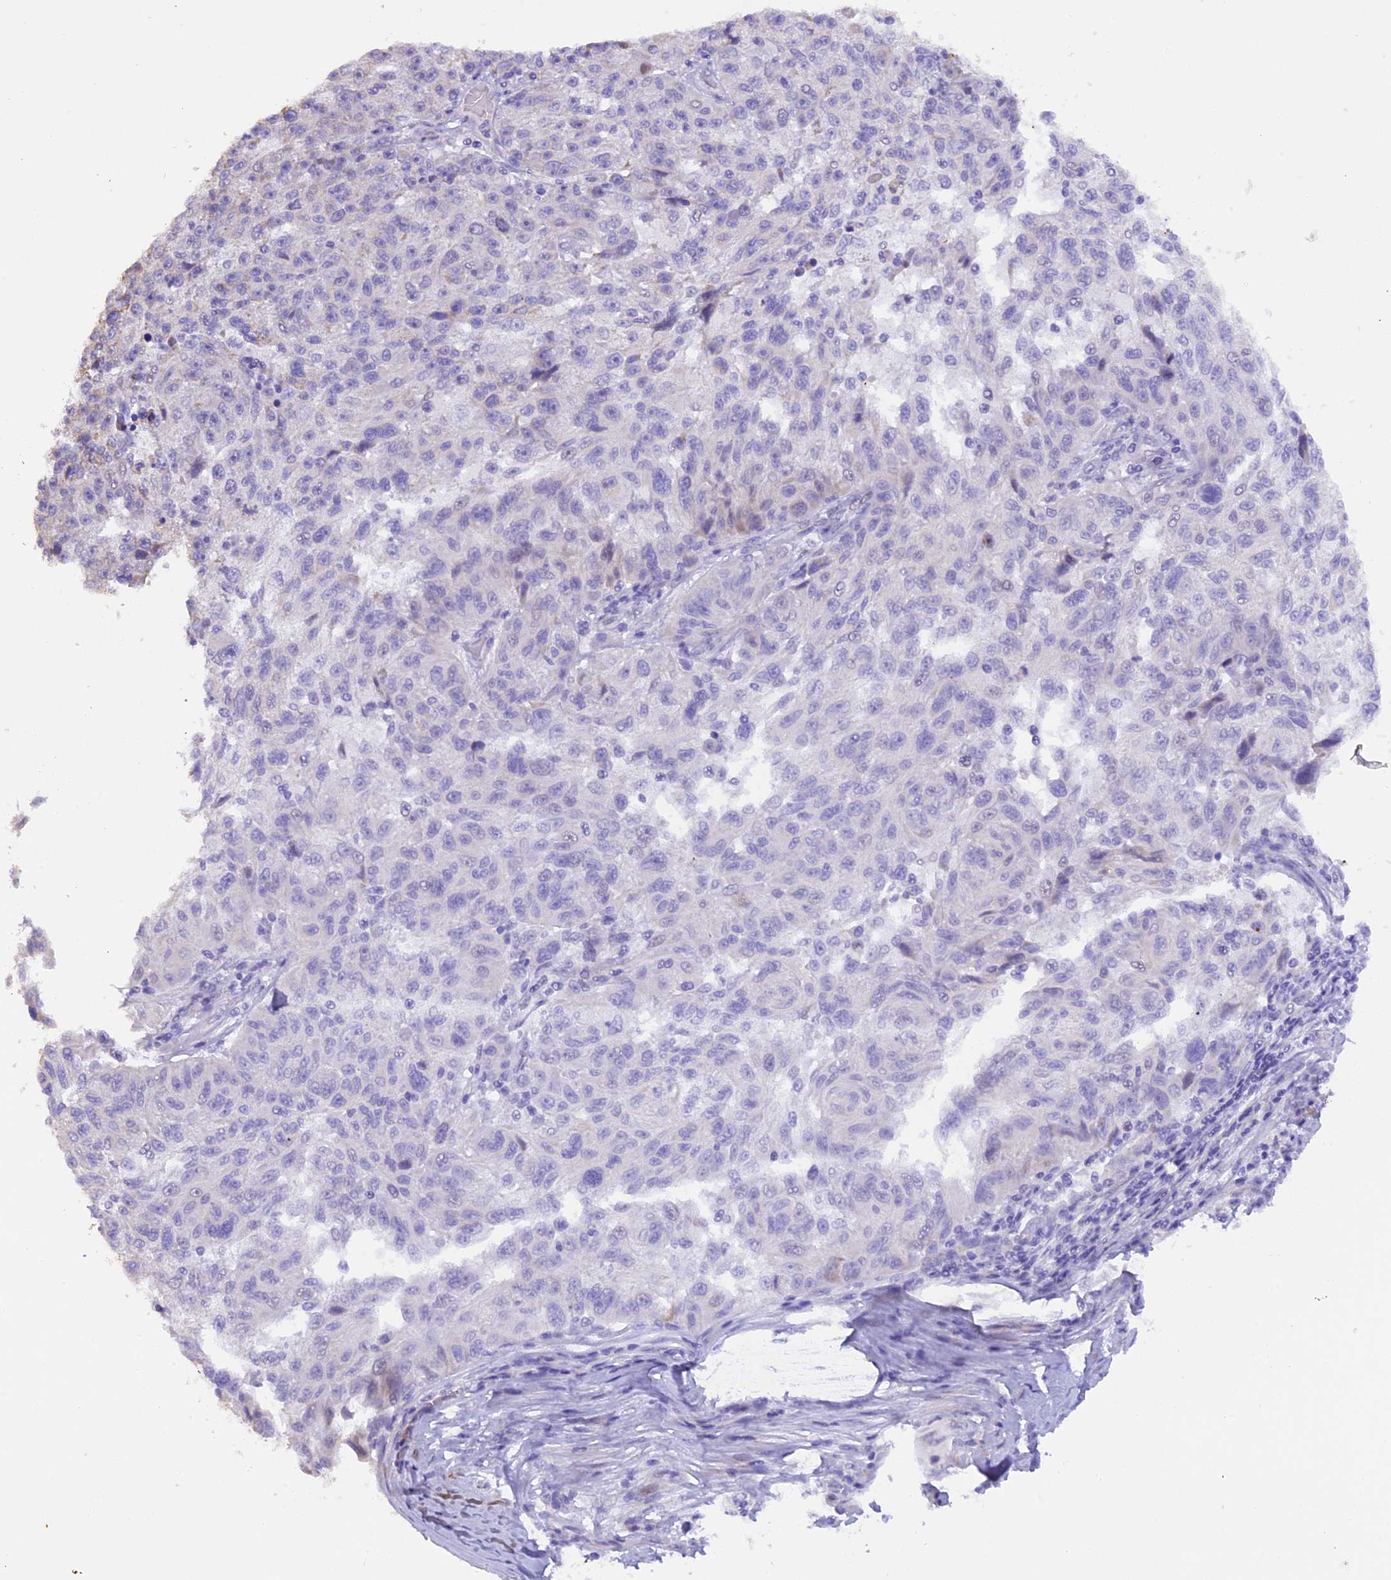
{"staining": {"intensity": "negative", "quantity": "none", "location": "none"}, "tissue": "melanoma", "cell_type": "Tumor cells", "image_type": "cancer", "snomed": [{"axis": "morphology", "description": "Malignant melanoma, NOS"}, {"axis": "topography", "description": "Skin"}], "caption": "Malignant melanoma stained for a protein using IHC displays no positivity tumor cells.", "gene": "PKIA", "patient": {"sex": "male", "age": 53}}